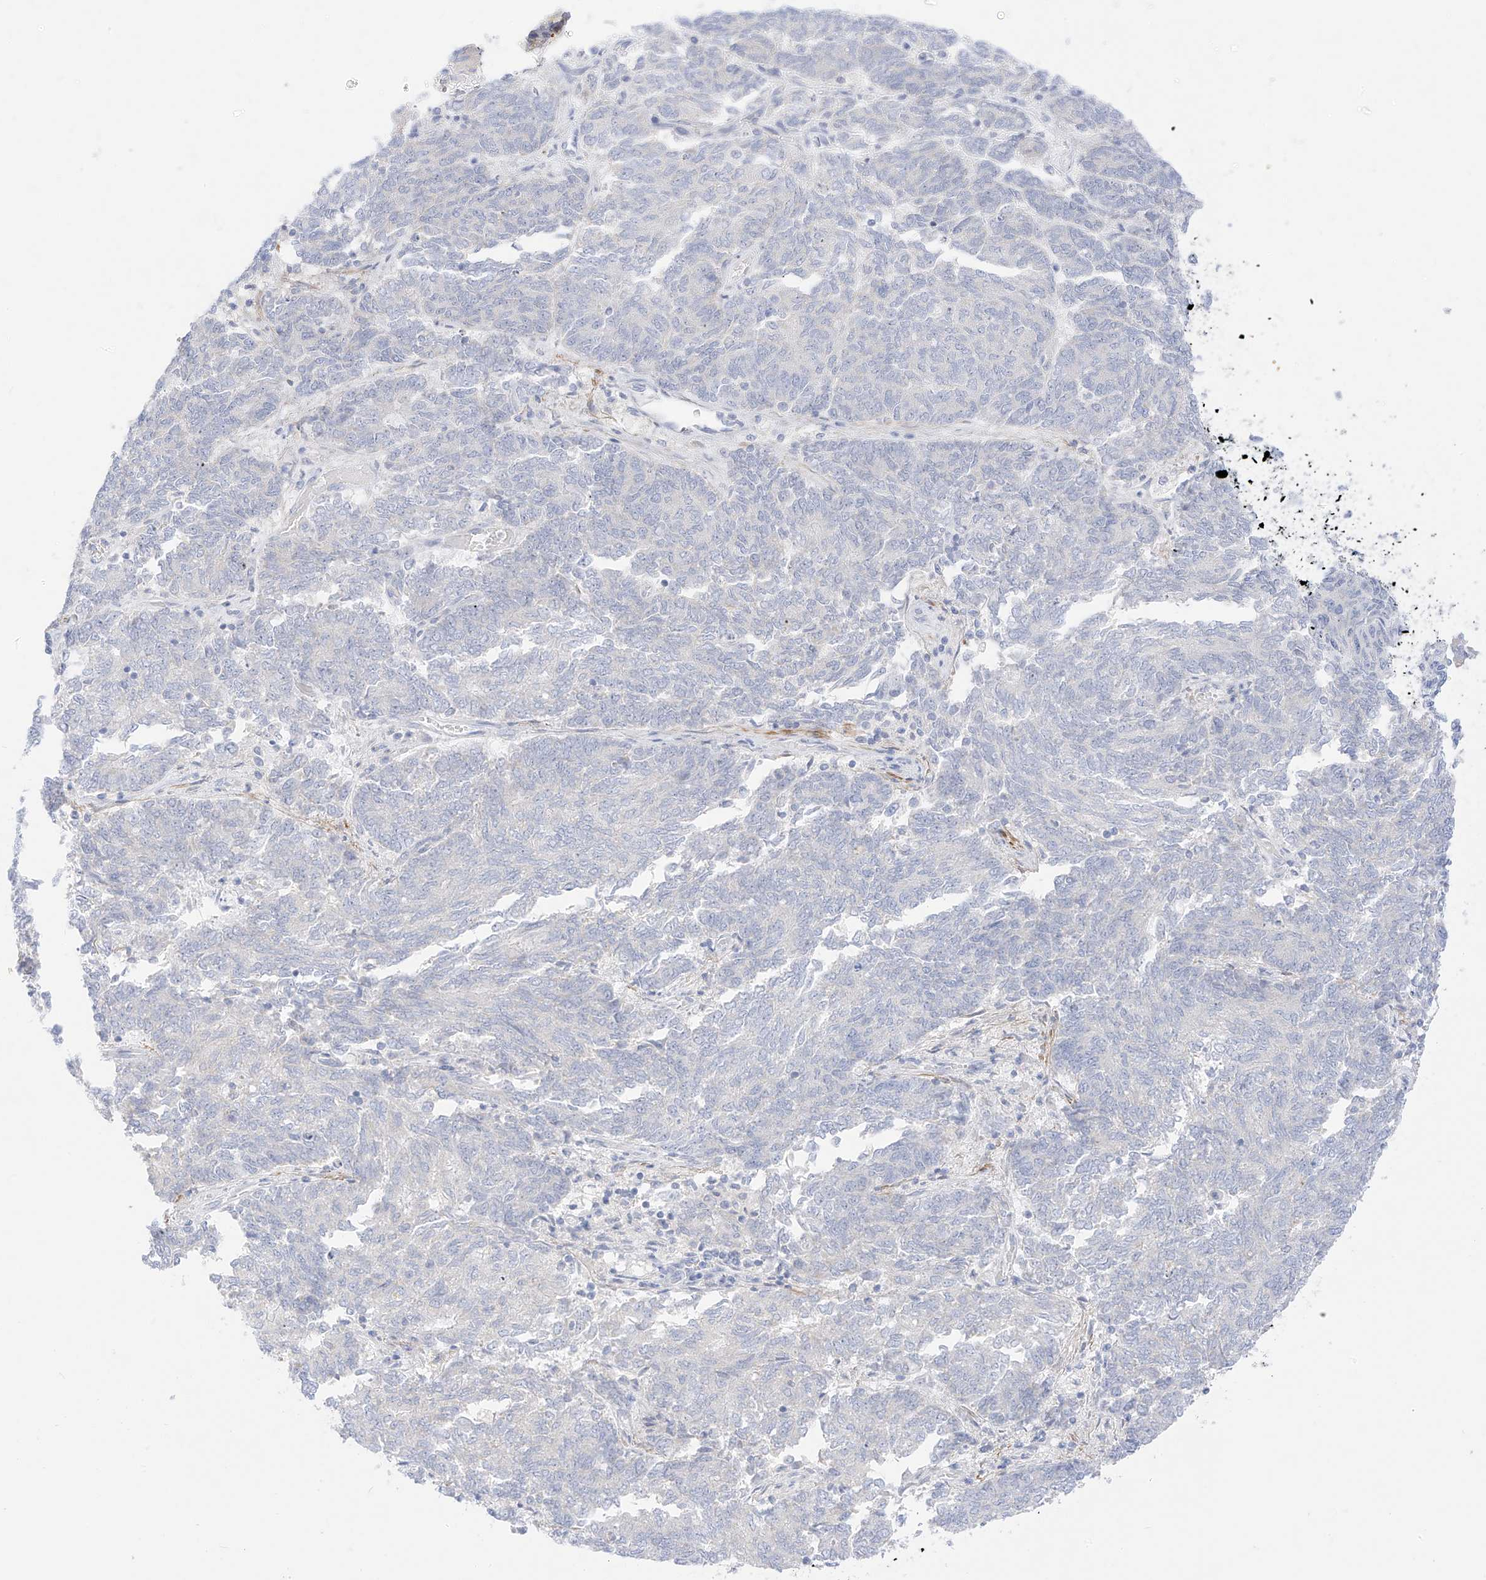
{"staining": {"intensity": "negative", "quantity": "none", "location": "none"}, "tissue": "endometrial cancer", "cell_type": "Tumor cells", "image_type": "cancer", "snomed": [{"axis": "morphology", "description": "Adenocarcinoma, NOS"}, {"axis": "topography", "description": "Endometrium"}], "caption": "This histopathology image is of endometrial adenocarcinoma stained with IHC to label a protein in brown with the nuclei are counter-stained blue. There is no positivity in tumor cells.", "gene": "ST3GAL5", "patient": {"sex": "female", "age": 80}}